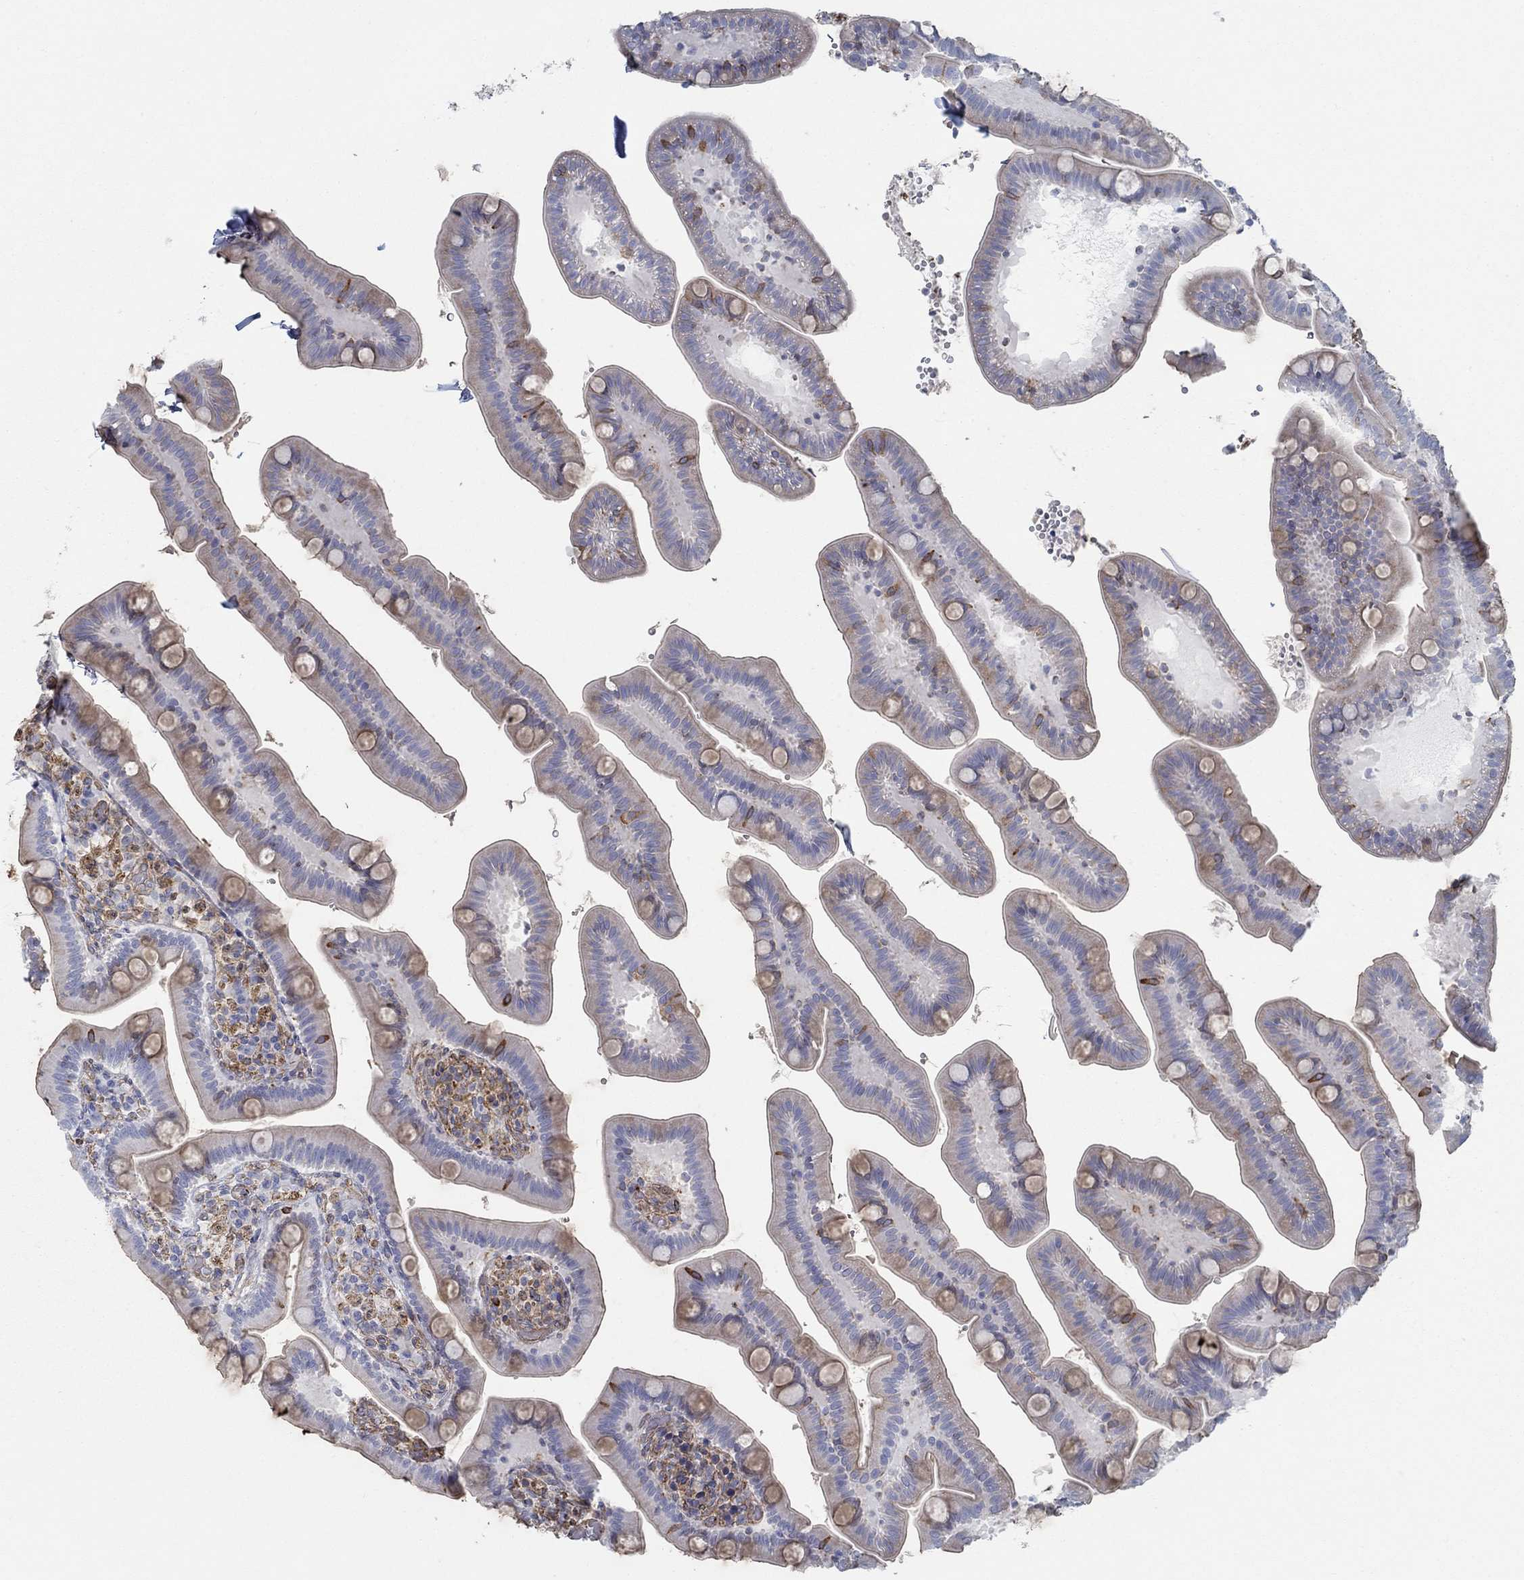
{"staining": {"intensity": "strong", "quantity": "<25%", "location": "cytoplasmic/membranous"}, "tissue": "small intestine", "cell_type": "Glandular cells", "image_type": "normal", "snomed": [{"axis": "morphology", "description": "Normal tissue, NOS"}, {"axis": "topography", "description": "Small intestine"}], "caption": "Immunohistochemical staining of normal small intestine demonstrates <25% levels of strong cytoplasmic/membranous protein staining in approximately <25% of glandular cells.", "gene": "STC2", "patient": {"sex": "male", "age": 66}}